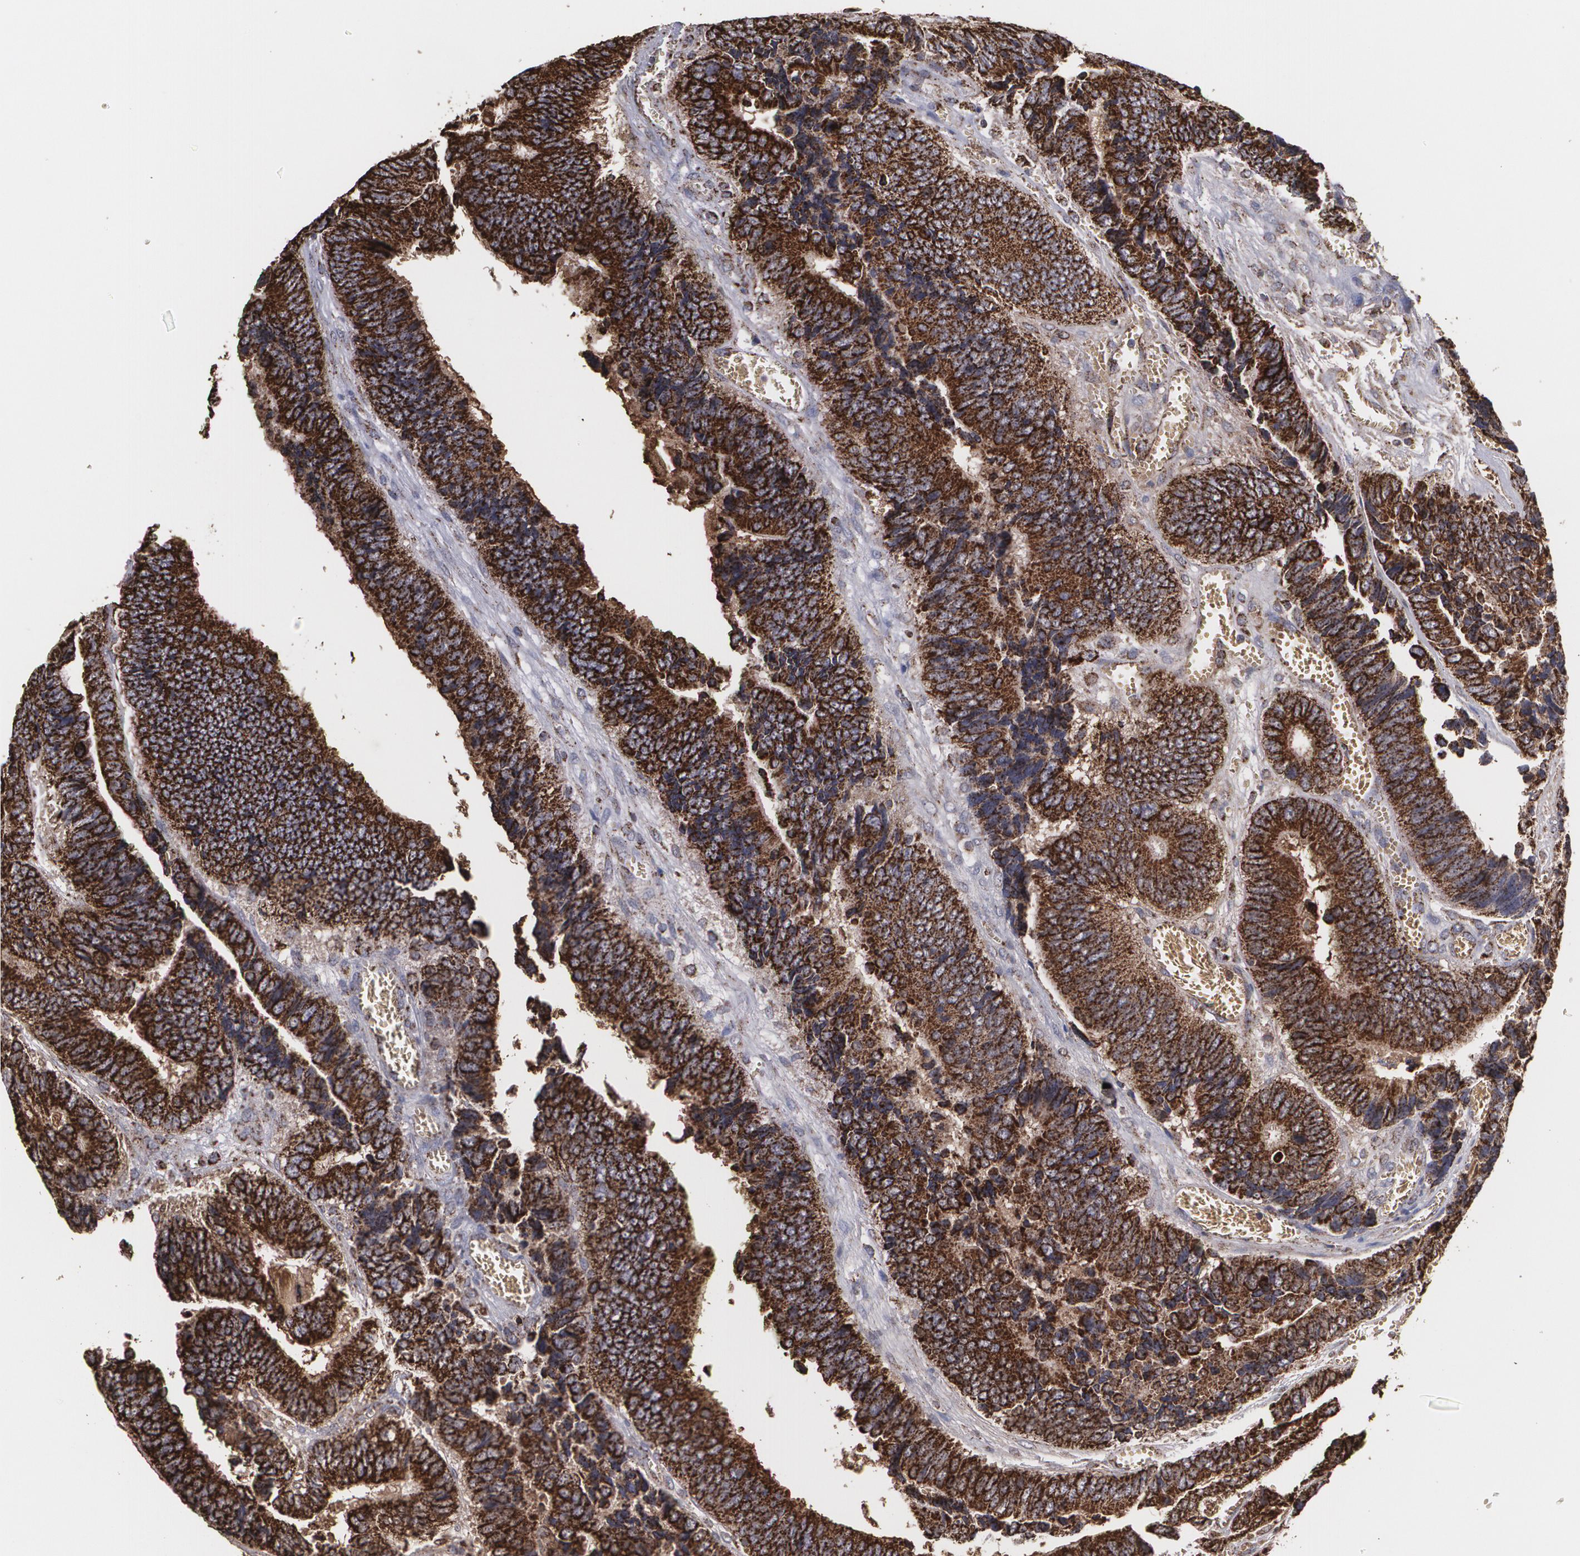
{"staining": {"intensity": "strong", "quantity": ">75%", "location": "cytoplasmic/membranous"}, "tissue": "colorectal cancer", "cell_type": "Tumor cells", "image_type": "cancer", "snomed": [{"axis": "morphology", "description": "Adenocarcinoma, NOS"}, {"axis": "topography", "description": "Colon"}], "caption": "Colorectal adenocarcinoma stained with DAB (3,3'-diaminobenzidine) immunohistochemistry shows high levels of strong cytoplasmic/membranous positivity in approximately >75% of tumor cells.", "gene": "HSPD1", "patient": {"sex": "male", "age": 72}}